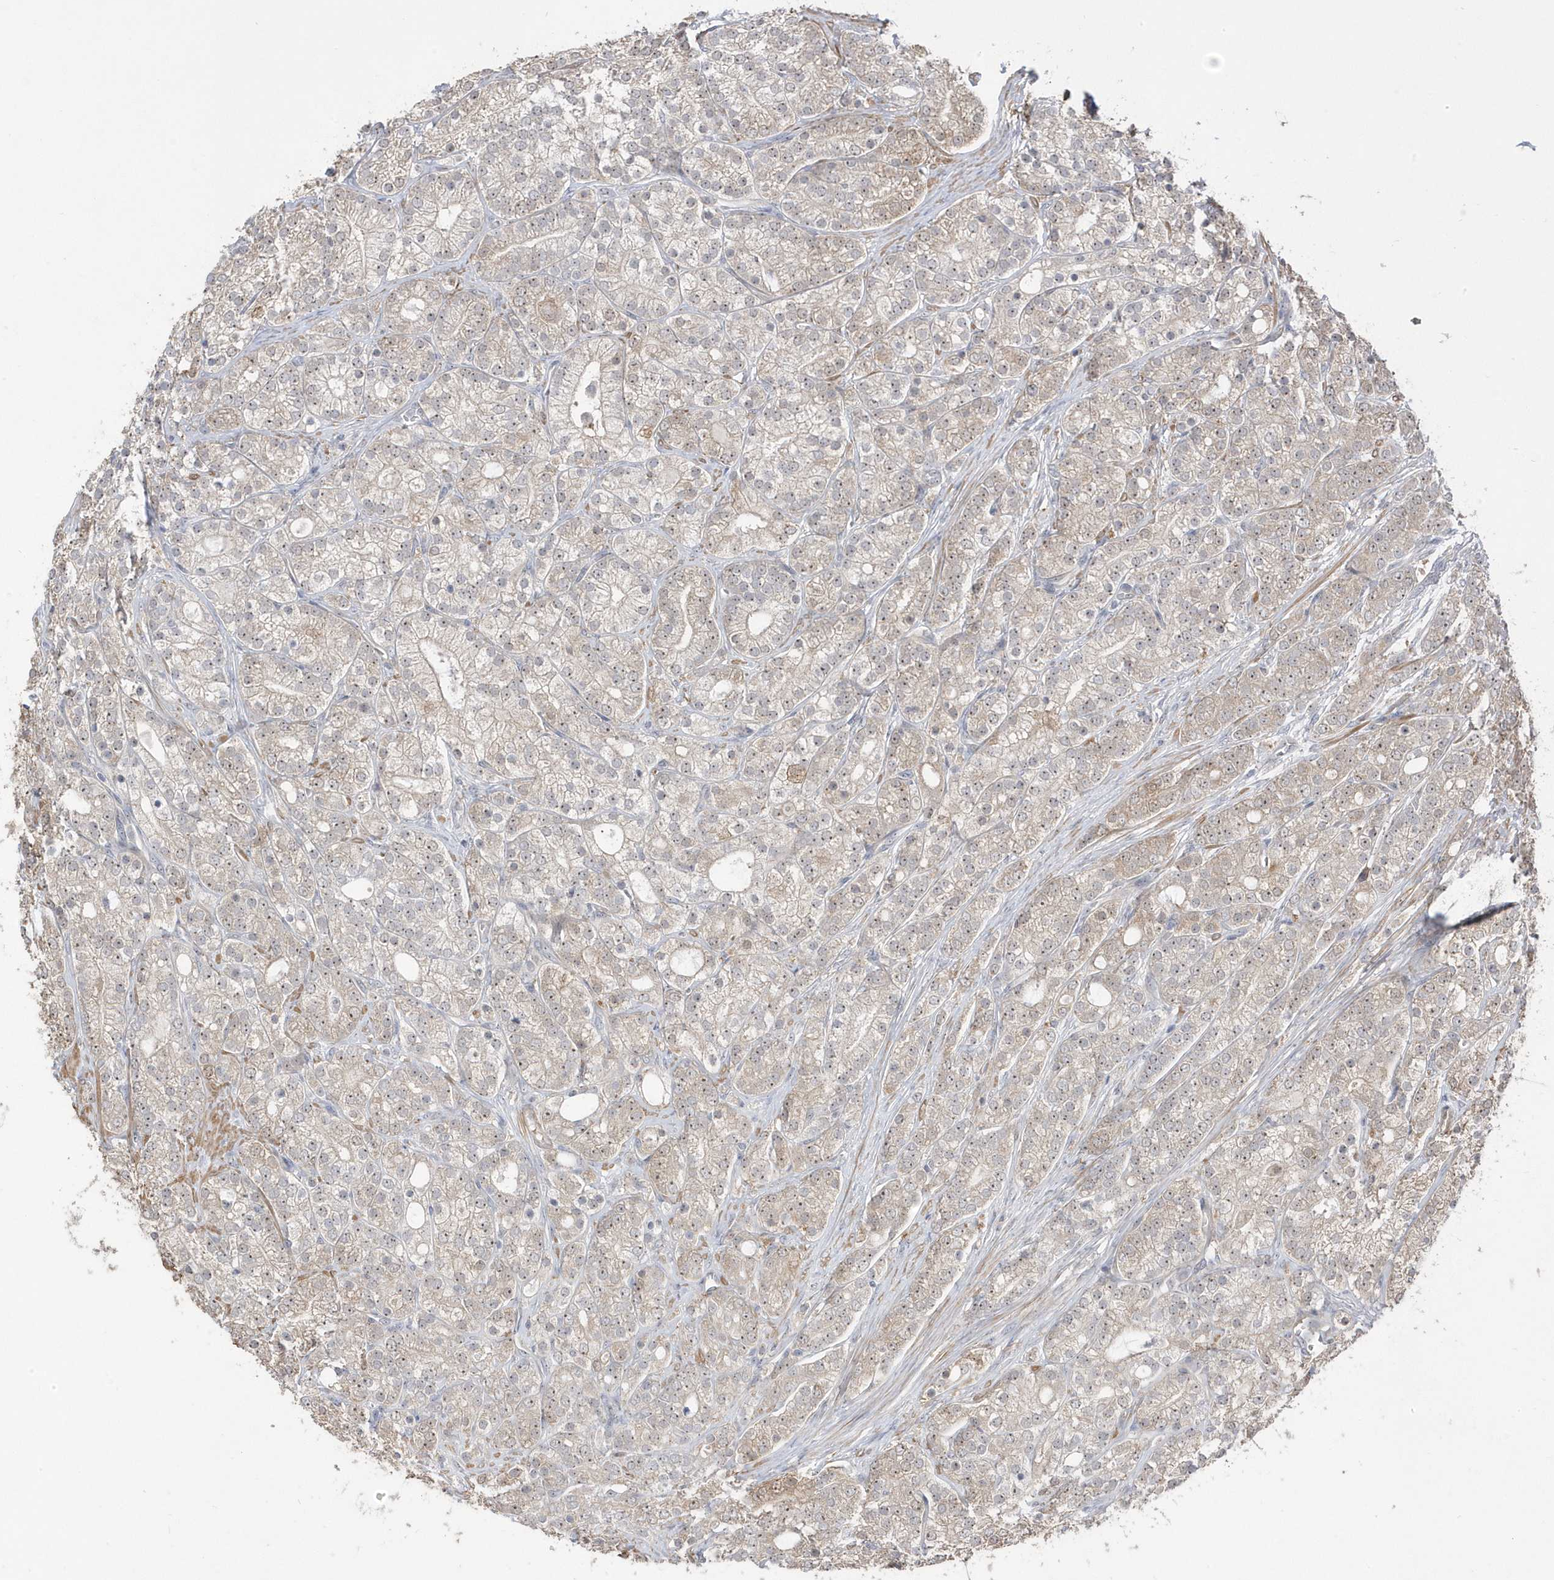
{"staining": {"intensity": "weak", "quantity": "<25%", "location": "cytoplasmic/membranous"}, "tissue": "prostate cancer", "cell_type": "Tumor cells", "image_type": "cancer", "snomed": [{"axis": "morphology", "description": "Adenocarcinoma, High grade"}, {"axis": "topography", "description": "Prostate"}], "caption": "The micrograph displays no staining of tumor cells in prostate cancer (high-grade adenocarcinoma). The staining is performed using DAB (3,3'-diaminobenzidine) brown chromogen with nuclei counter-stained in using hematoxylin.", "gene": "GTPBP6", "patient": {"sex": "male", "age": 57}}